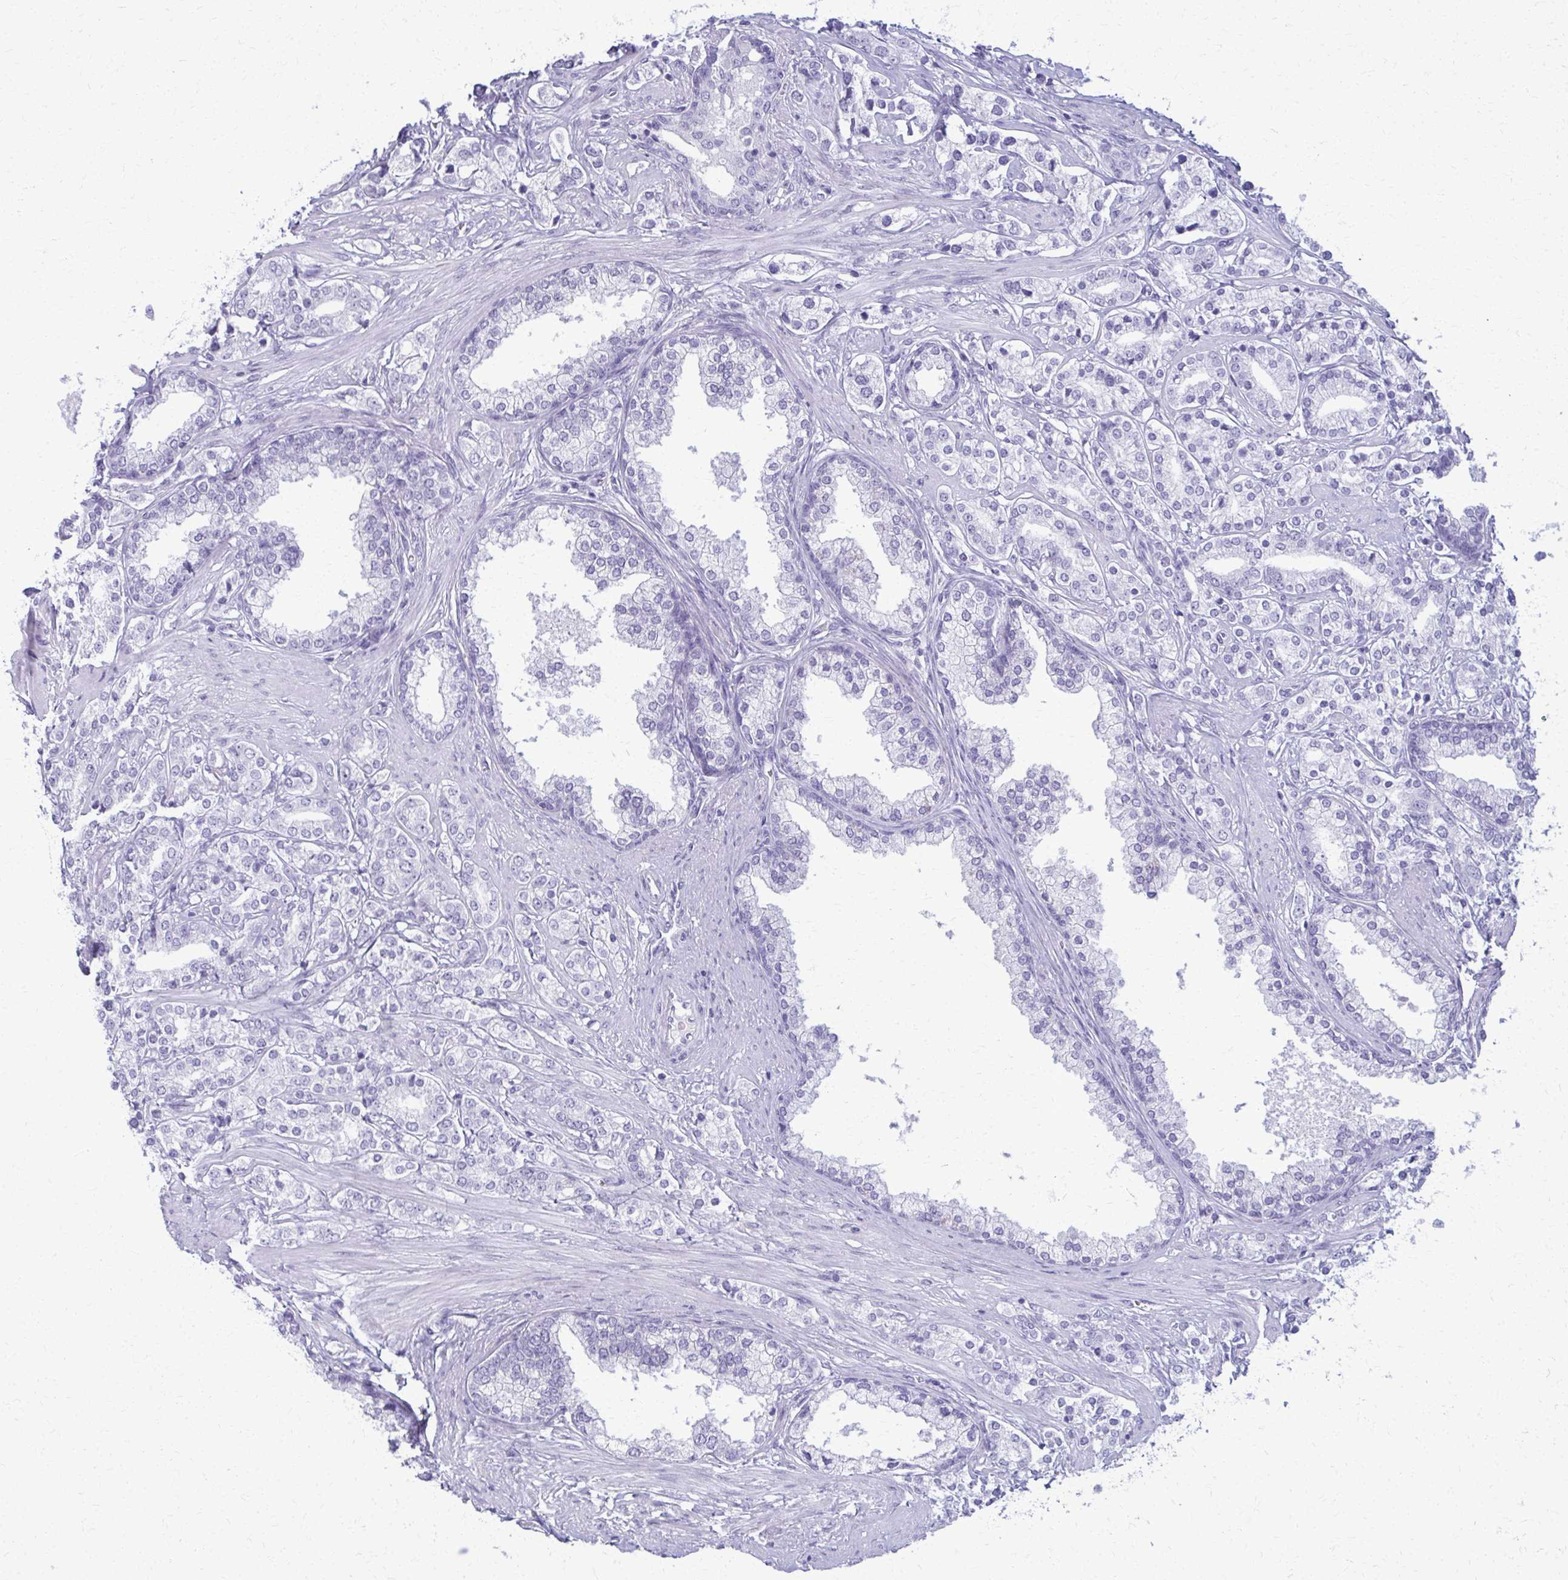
{"staining": {"intensity": "negative", "quantity": "none", "location": "none"}, "tissue": "prostate cancer", "cell_type": "Tumor cells", "image_type": "cancer", "snomed": [{"axis": "morphology", "description": "Adenocarcinoma, High grade"}, {"axis": "topography", "description": "Prostate"}], "caption": "DAB (3,3'-diaminobenzidine) immunohistochemical staining of human prostate cancer (high-grade adenocarcinoma) demonstrates no significant expression in tumor cells.", "gene": "ACSM2B", "patient": {"sex": "male", "age": 58}}